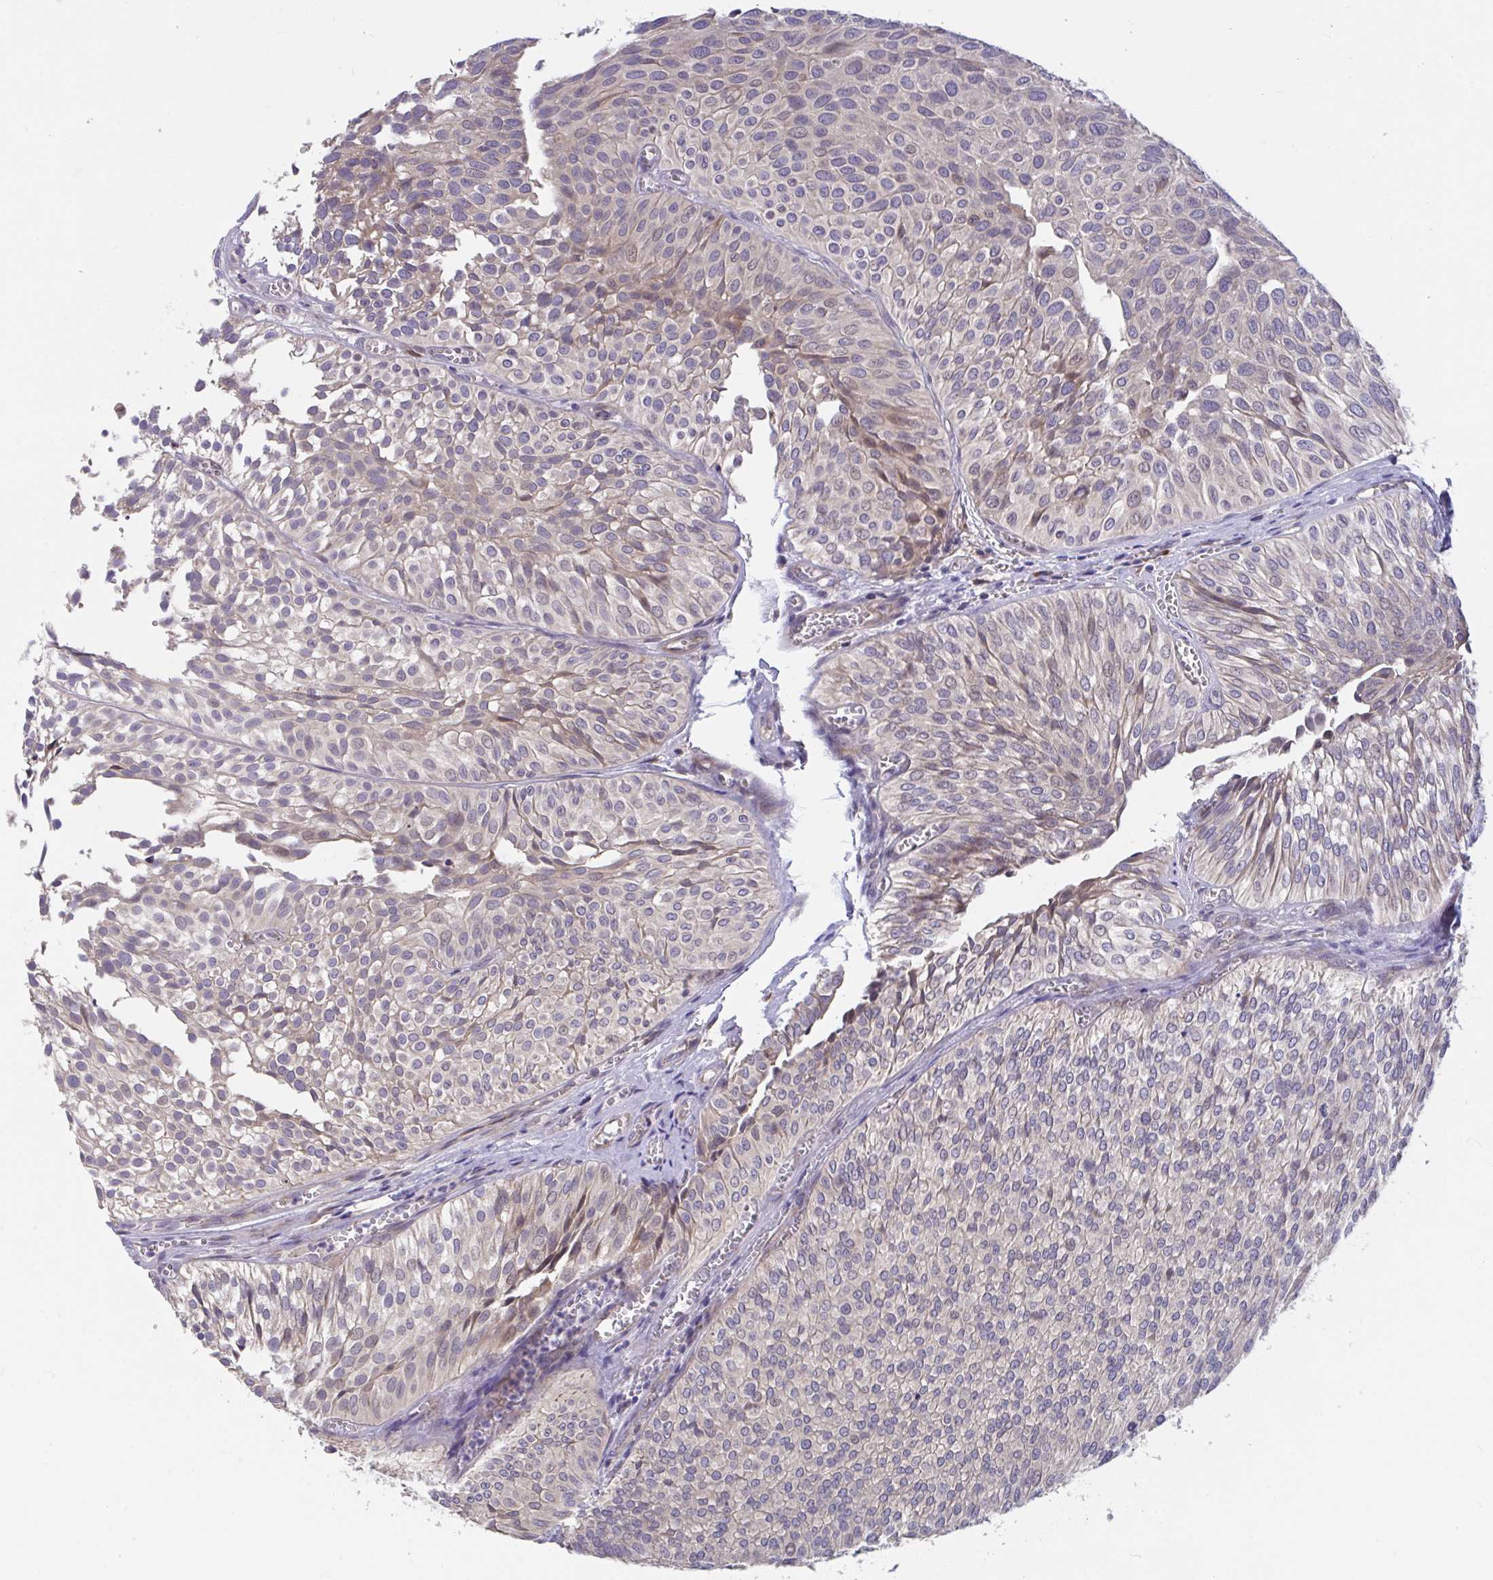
{"staining": {"intensity": "weak", "quantity": ">75%", "location": "cytoplasmic/membranous"}, "tissue": "urothelial cancer", "cell_type": "Tumor cells", "image_type": "cancer", "snomed": [{"axis": "morphology", "description": "Urothelial carcinoma, Low grade"}, {"axis": "topography", "description": "Urinary bladder"}], "caption": "Urothelial cancer tissue exhibits weak cytoplasmic/membranous positivity in approximately >75% of tumor cells", "gene": "SUSD4", "patient": {"sex": "male", "age": 91}}